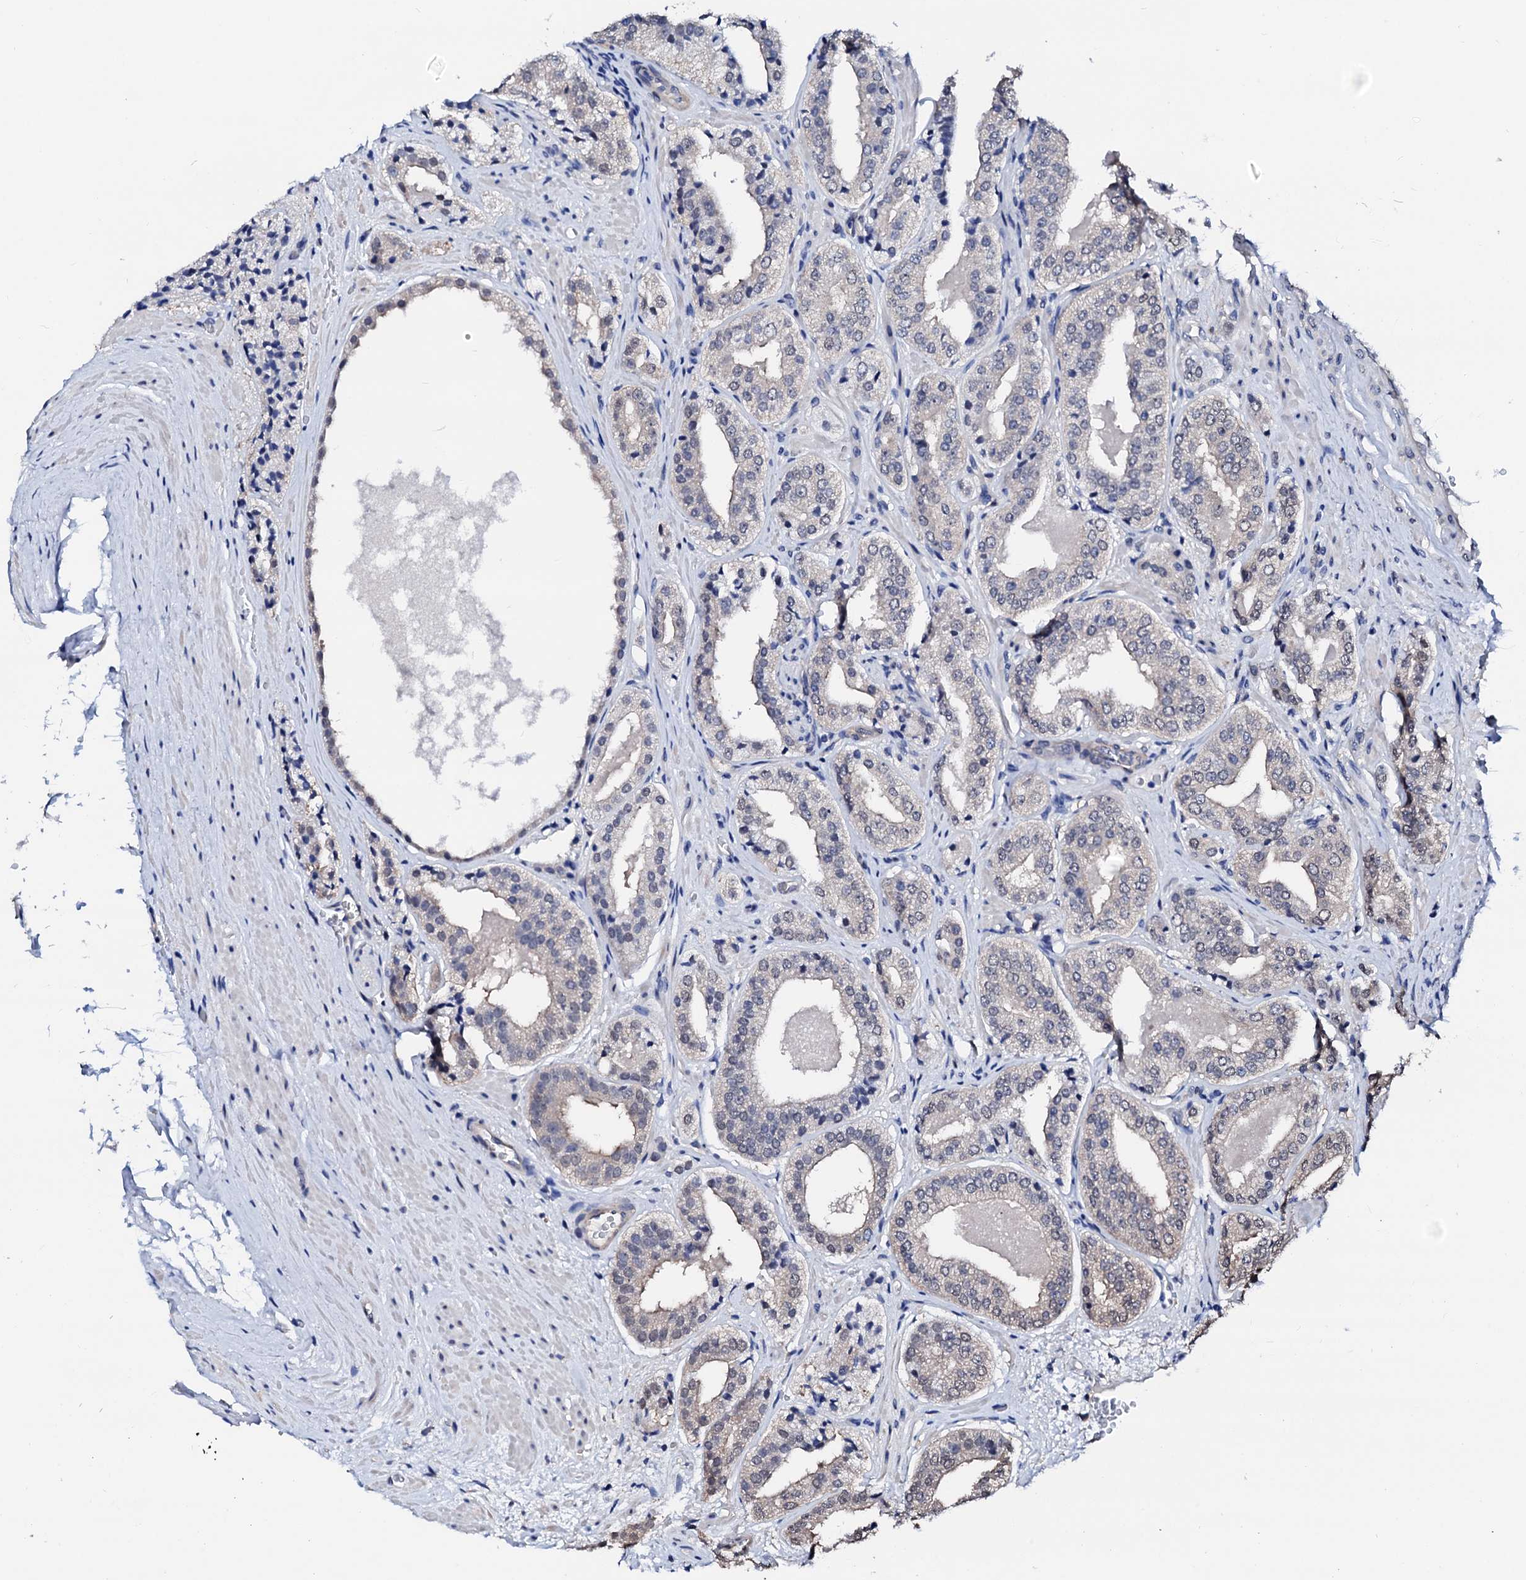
{"staining": {"intensity": "negative", "quantity": "none", "location": "none"}, "tissue": "prostate cancer", "cell_type": "Tumor cells", "image_type": "cancer", "snomed": [{"axis": "morphology", "description": "Adenocarcinoma, High grade"}, {"axis": "topography", "description": "Prostate"}], "caption": "High magnification brightfield microscopy of prostate cancer (high-grade adenocarcinoma) stained with DAB (3,3'-diaminobenzidine) (brown) and counterstained with hematoxylin (blue): tumor cells show no significant expression.", "gene": "CSN2", "patient": {"sex": "male", "age": 71}}